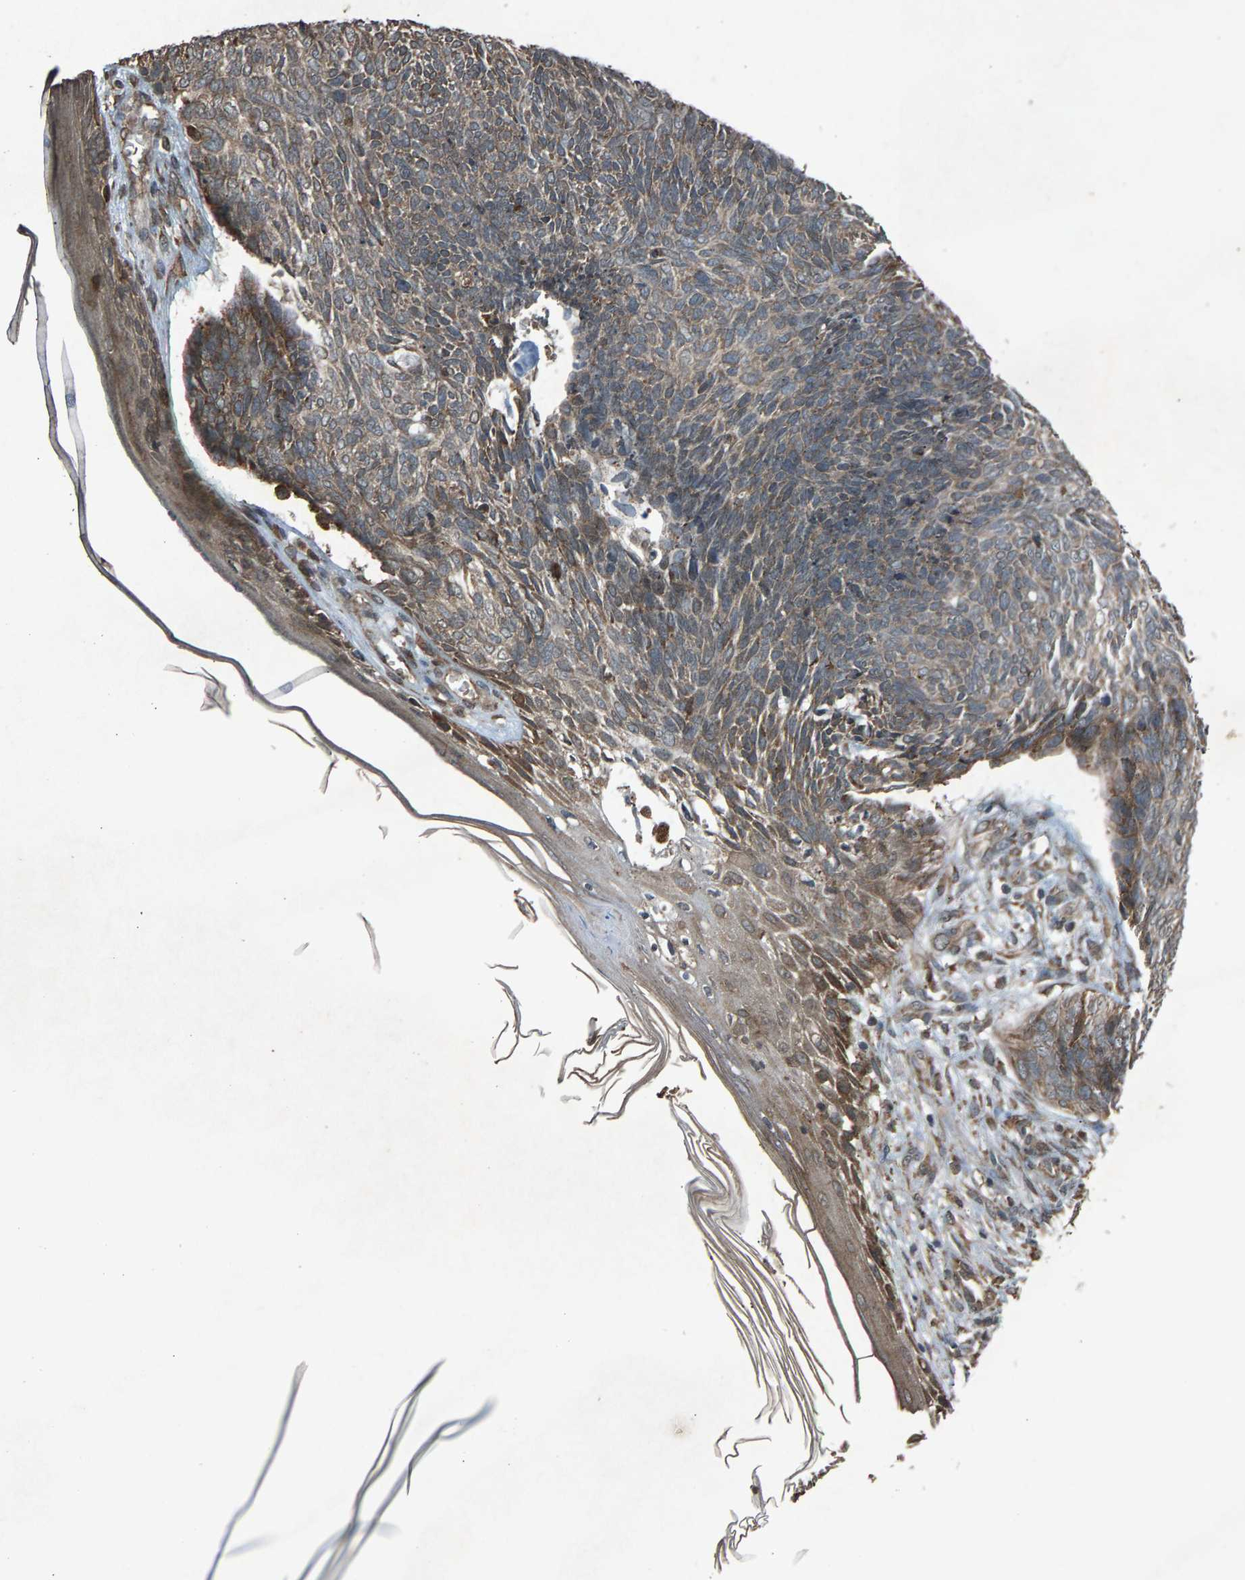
{"staining": {"intensity": "weak", "quantity": ">75%", "location": "cytoplasmic/membranous"}, "tissue": "skin cancer", "cell_type": "Tumor cells", "image_type": "cancer", "snomed": [{"axis": "morphology", "description": "Basal cell carcinoma"}, {"axis": "topography", "description": "Skin"}], "caption": "Immunohistochemistry staining of basal cell carcinoma (skin), which shows low levels of weak cytoplasmic/membranous positivity in about >75% of tumor cells indicating weak cytoplasmic/membranous protein expression. The staining was performed using DAB (brown) for protein detection and nuclei were counterstained in hematoxylin (blue).", "gene": "CALR", "patient": {"sex": "female", "age": 84}}